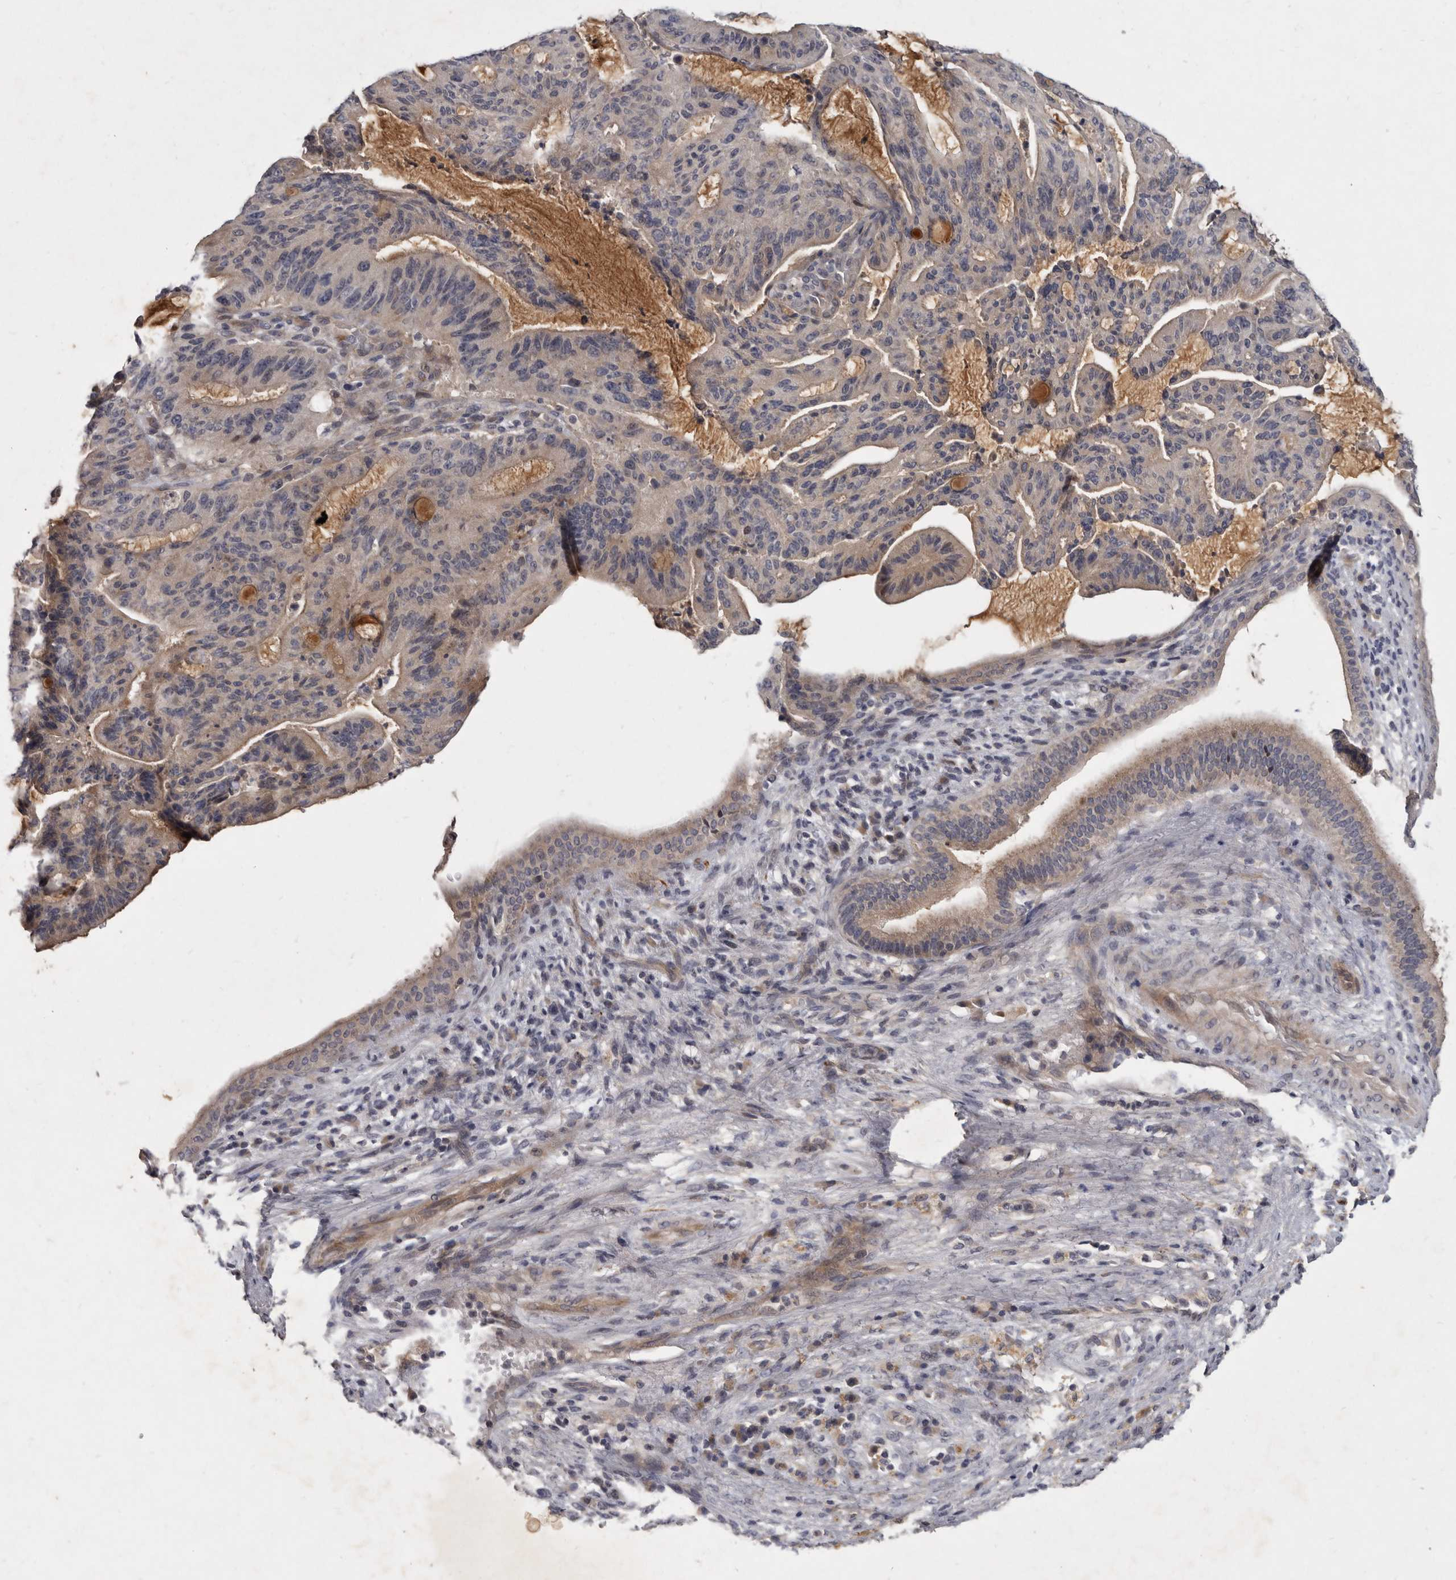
{"staining": {"intensity": "weak", "quantity": "<25%", "location": "cytoplasmic/membranous"}, "tissue": "liver cancer", "cell_type": "Tumor cells", "image_type": "cancer", "snomed": [{"axis": "morphology", "description": "Normal tissue, NOS"}, {"axis": "morphology", "description": "Cholangiocarcinoma"}, {"axis": "topography", "description": "Liver"}, {"axis": "topography", "description": "Peripheral nerve tissue"}], "caption": "Human liver cholangiocarcinoma stained for a protein using immunohistochemistry shows no positivity in tumor cells.", "gene": "SLC22A1", "patient": {"sex": "female", "age": 73}}